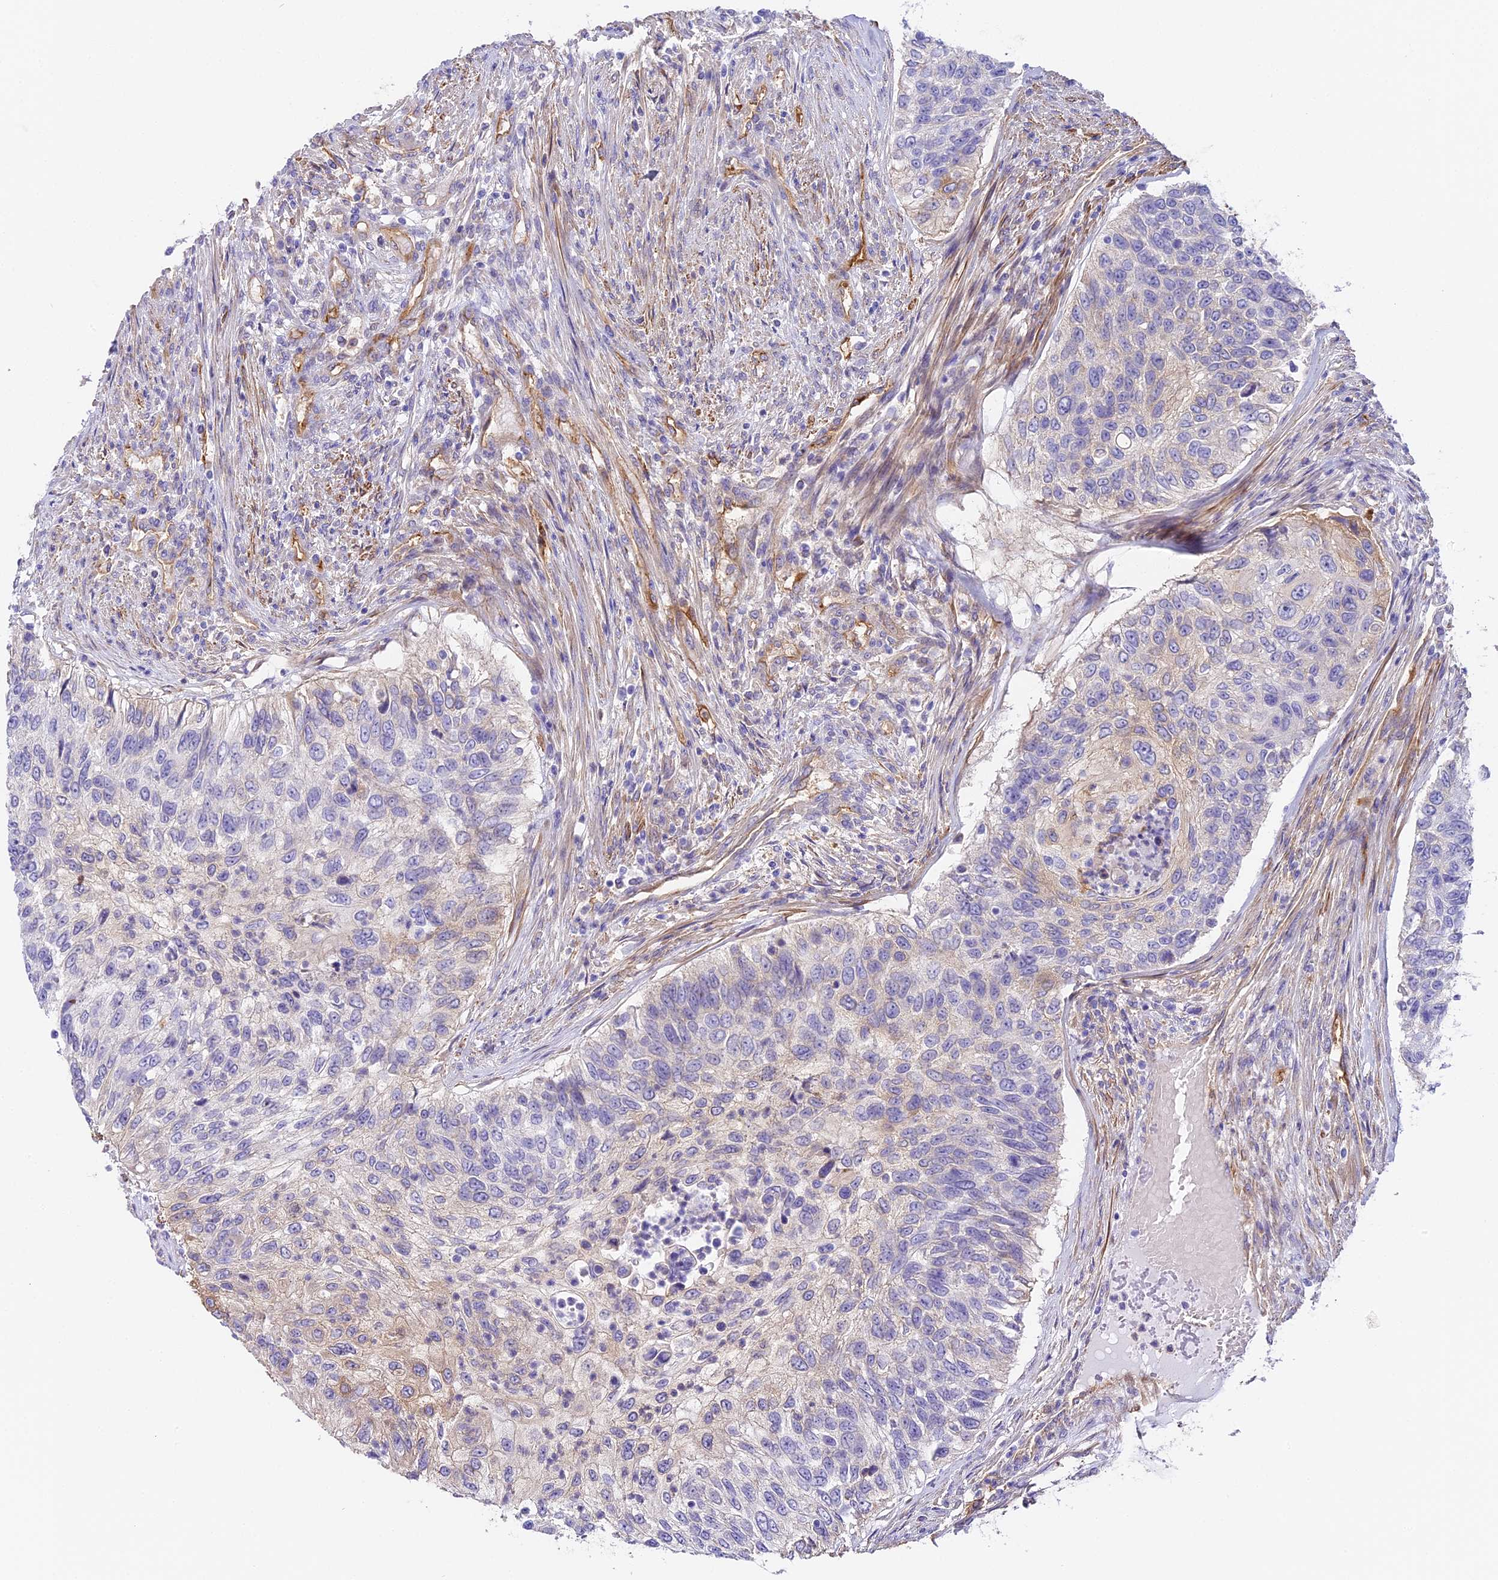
{"staining": {"intensity": "moderate", "quantity": "25%-75%", "location": "cytoplasmic/membranous"}, "tissue": "urothelial cancer", "cell_type": "Tumor cells", "image_type": "cancer", "snomed": [{"axis": "morphology", "description": "Urothelial carcinoma, High grade"}, {"axis": "topography", "description": "Urinary bladder"}], "caption": "A histopathology image showing moderate cytoplasmic/membranous expression in approximately 25%-75% of tumor cells in urothelial cancer, as visualized by brown immunohistochemical staining.", "gene": "HOMER3", "patient": {"sex": "female", "age": 60}}